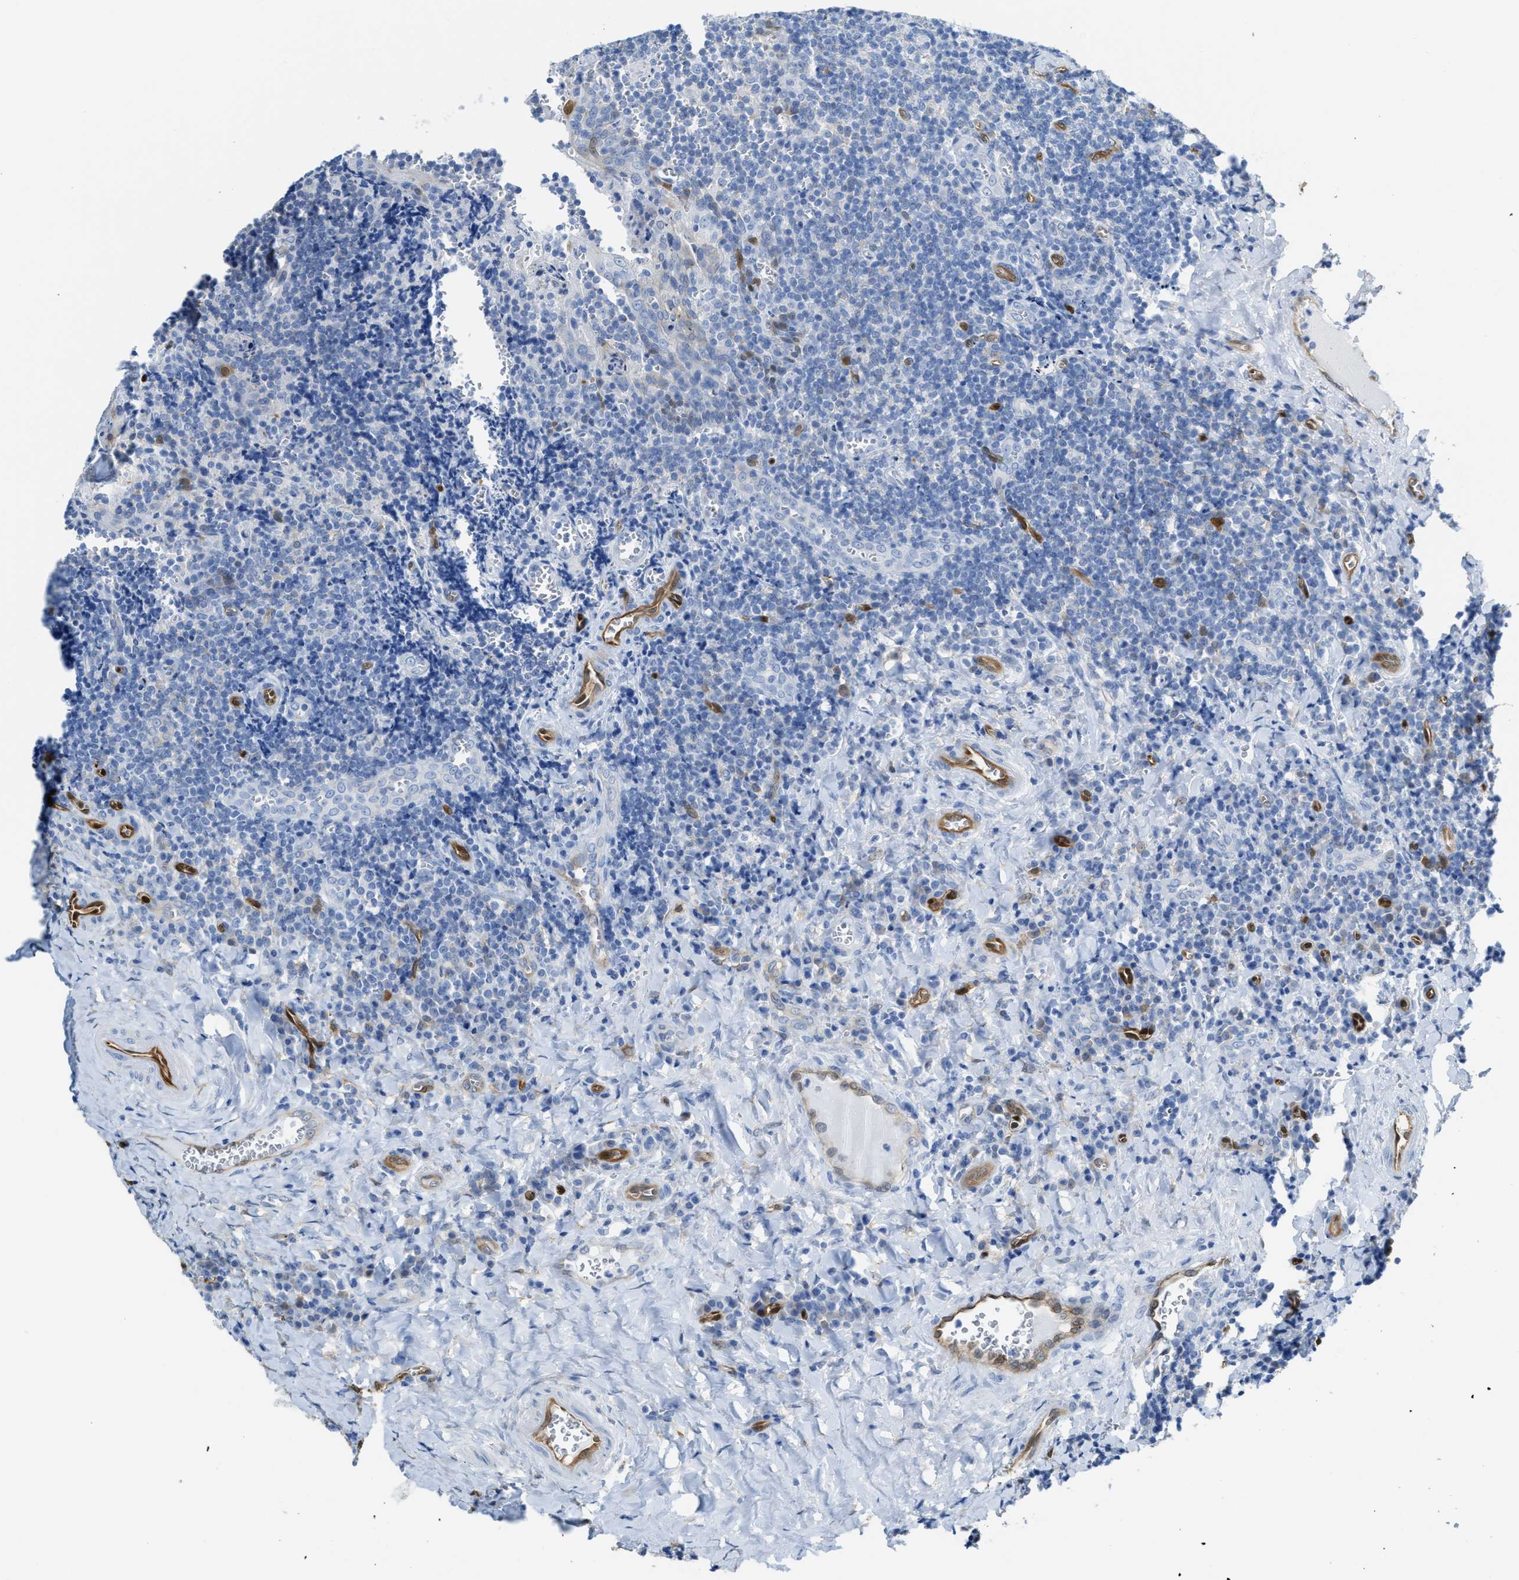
{"staining": {"intensity": "negative", "quantity": "none", "location": "none"}, "tissue": "tonsil", "cell_type": "Germinal center cells", "image_type": "normal", "snomed": [{"axis": "morphology", "description": "Normal tissue, NOS"}, {"axis": "morphology", "description": "Inflammation, NOS"}, {"axis": "topography", "description": "Tonsil"}], "caption": "Immunohistochemical staining of normal human tonsil demonstrates no significant positivity in germinal center cells. (Stains: DAB (3,3'-diaminobenzidine) immunohistochemistry with hematoxylin counter stain, Microscopy: brightfield microscopy at high magnification).", "gene": "ASS1", "patient": {"sex": "female", "age": 31}}